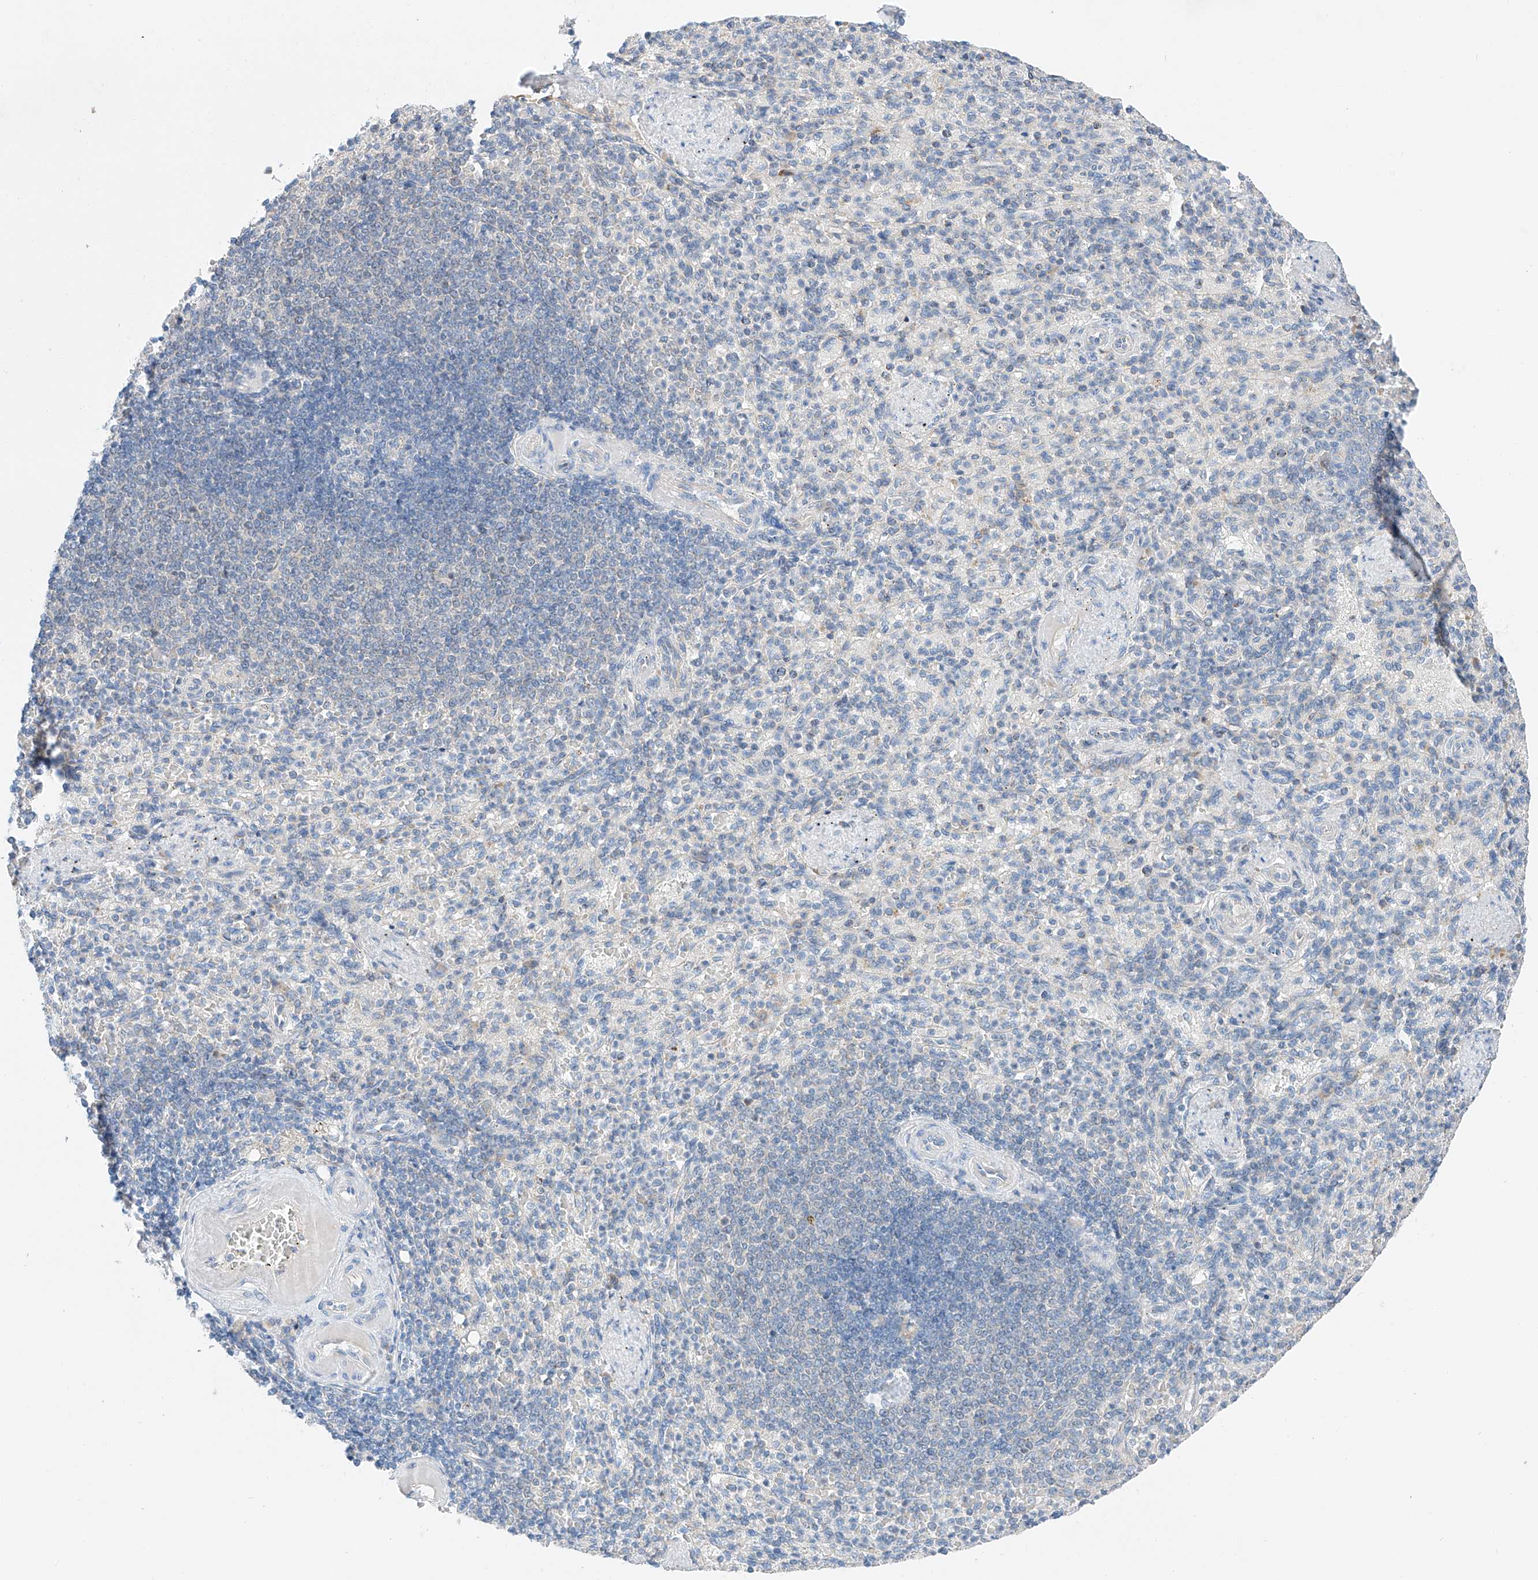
{"staining": {"intensity": "negative", "quantity": "none", "location": "none"}, "tissue": "spleen", "cell_type": "Cells in red pulp", "image_type": "normal", "snomed": [{"axis": "morphology", "description": "Normal tissue, NOS"}, {"axis": "topography", "description": "Spleen"}], "caption": "This is an immunohistochemistry (IHC) micrograph of normal spleen. There is no expression in cells in red pulp.", "gene": "RUSC1", "patient": {"sex": "female", "age": 74}}